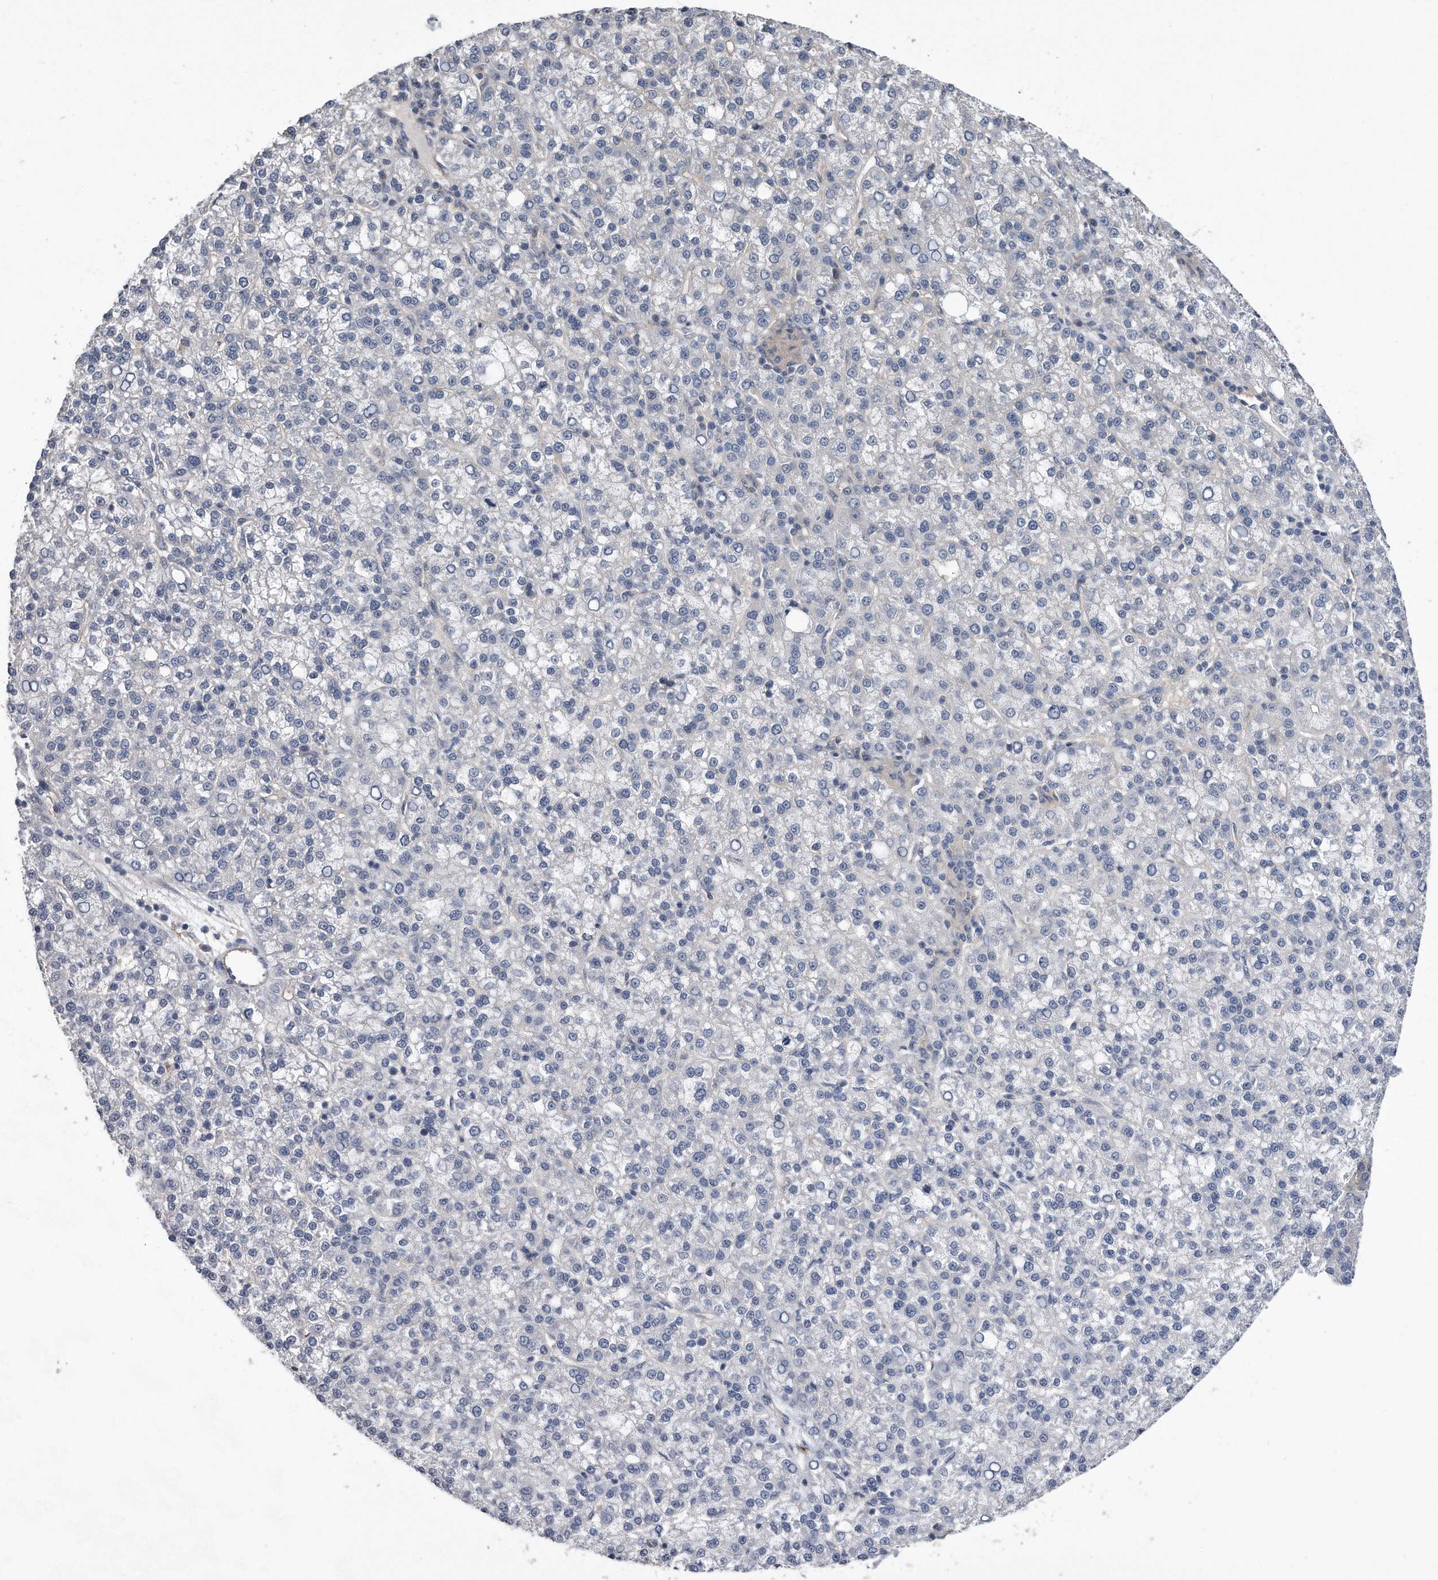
{"staining": {"intensity": "negative", "quantity": "none", "location": "none"}, "tissue": "liver cancer", "cell_type": "Tumor cells", "image_type": "cancer", "snomed": [{"axis": "morphology", "description": "Carcinoma, Hepatocellular, NOS"}, {"axis": "topography", "description": "Liver"}], "caption": "The photomicrograph demonstrates no significant positivity in tumor cells of liver cancer (hepatocellular carcinoma). The staining was performed using DAB to visualize the protein expression in brown, while the nuclei were stained in blue with hematoxylin (Magnification: 20x).", "gene": "GPC1", "patient": {"sex": "female", "age": 58}}